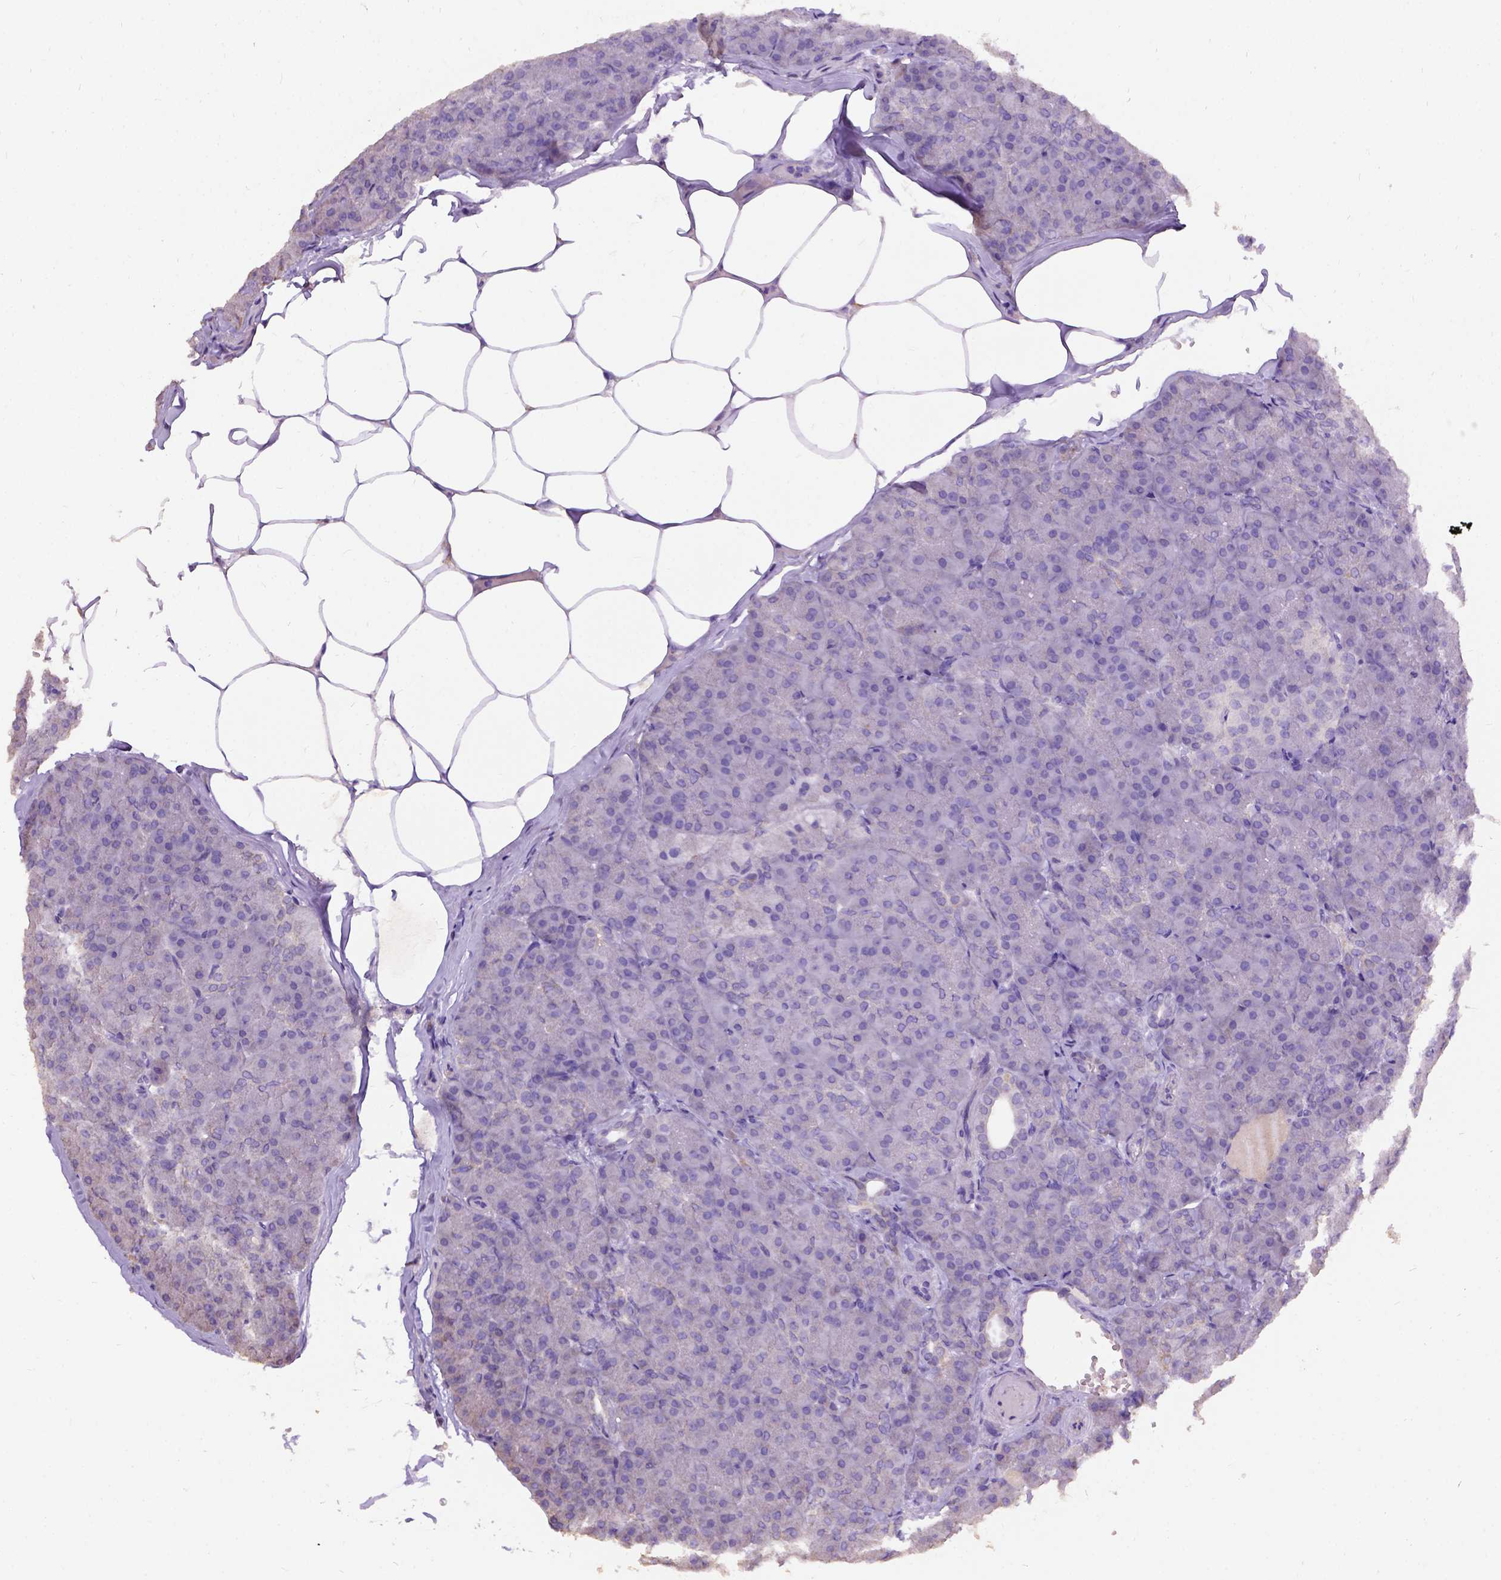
{"staining": {"intensity": "negative", "quantity": "none", "location": "none"}, "tissue": "pancreas", "cell_type": "Exocrine glandular cells", "image_type": "normal", "snomed": [{"axis": "morphology", "description": "Normal tissue, NOS"}, {"axis": "topography", "description": "Pancreas"}], "caption": "Immunohistochemistry histopathology image of normal pancreas stained for a protein (brown), which displays no staining in exocrine glandular cells.", "gene": "DQX1", "patient": {"sex": "male", "age": 57}}